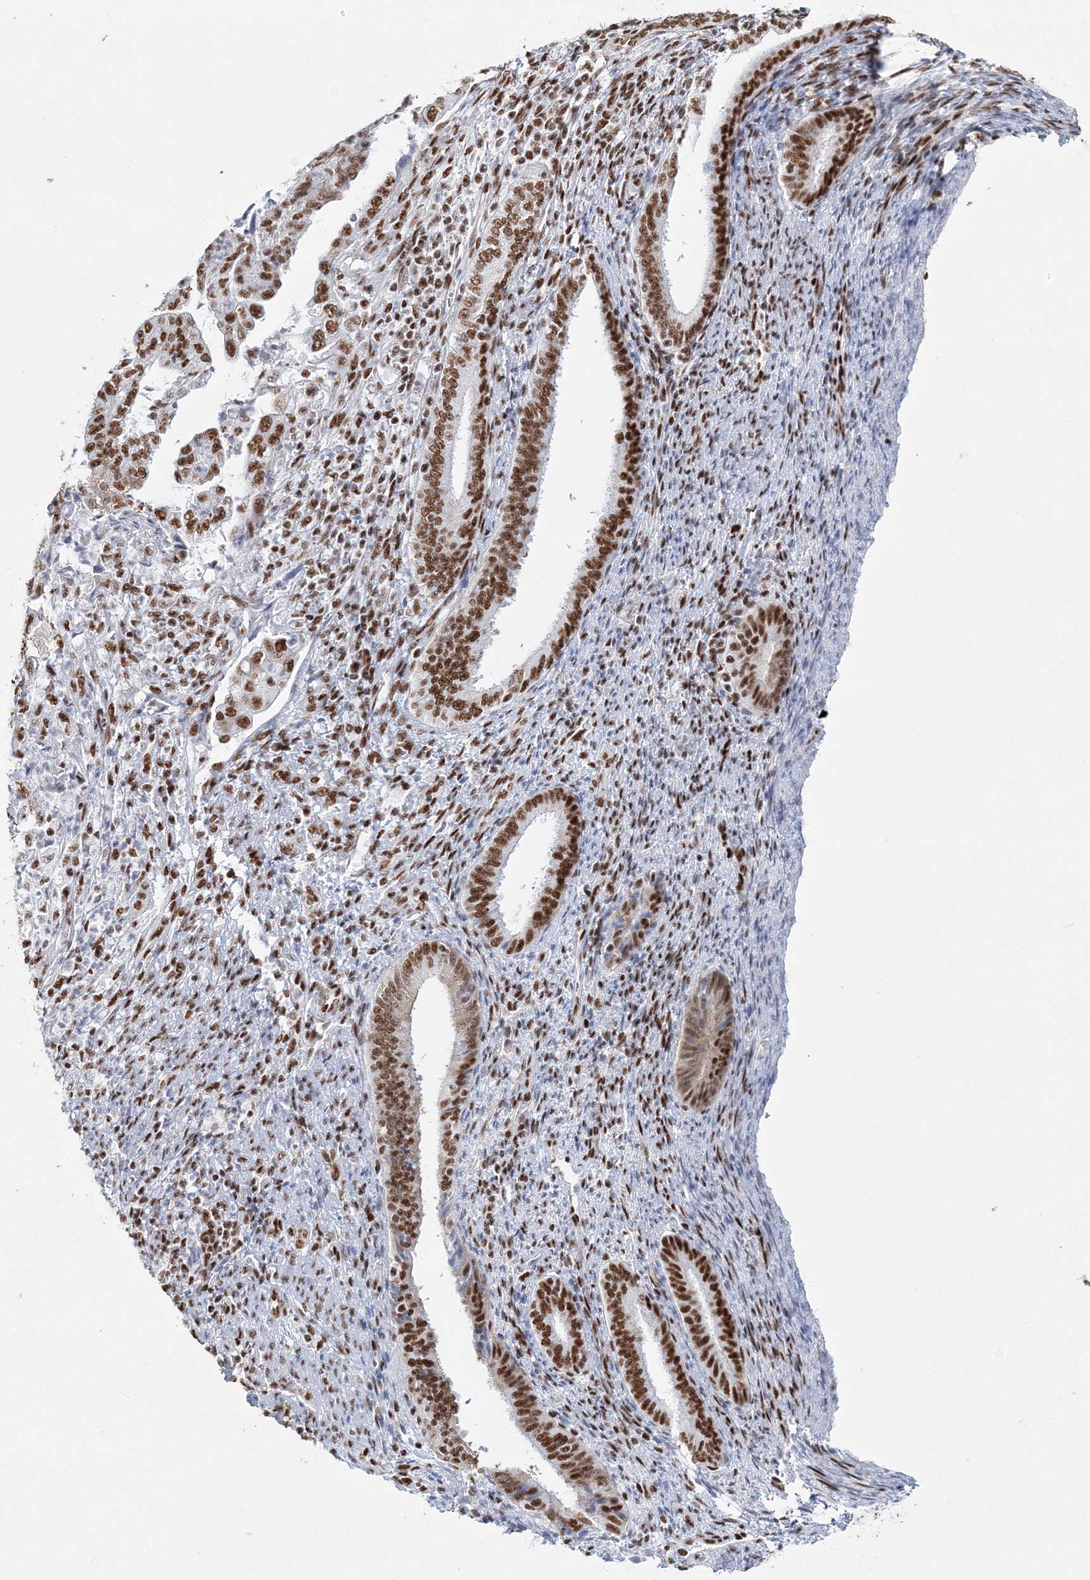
{"staining": {"intensity": "strong", "quantity": ">75%", "location": "nuclear"}, "tissue": "endometrial cancer", "cell_type": "Tumor cells", "image_type": "cancer", "snomed": [{"axis": "morphology", "description": "Adenocarcinoma, NOS"}, {"axis": "topography", "description": "Endometrium"}], "caption": "There is high levels of strong nuclear staining in tumor cells of endometrial cancer (adenocarcinoma), as demonstrated by immunohistochemical staining (brown color).", "gene": "QRICH1", "patient": {"sex": "female", "age": 51}}